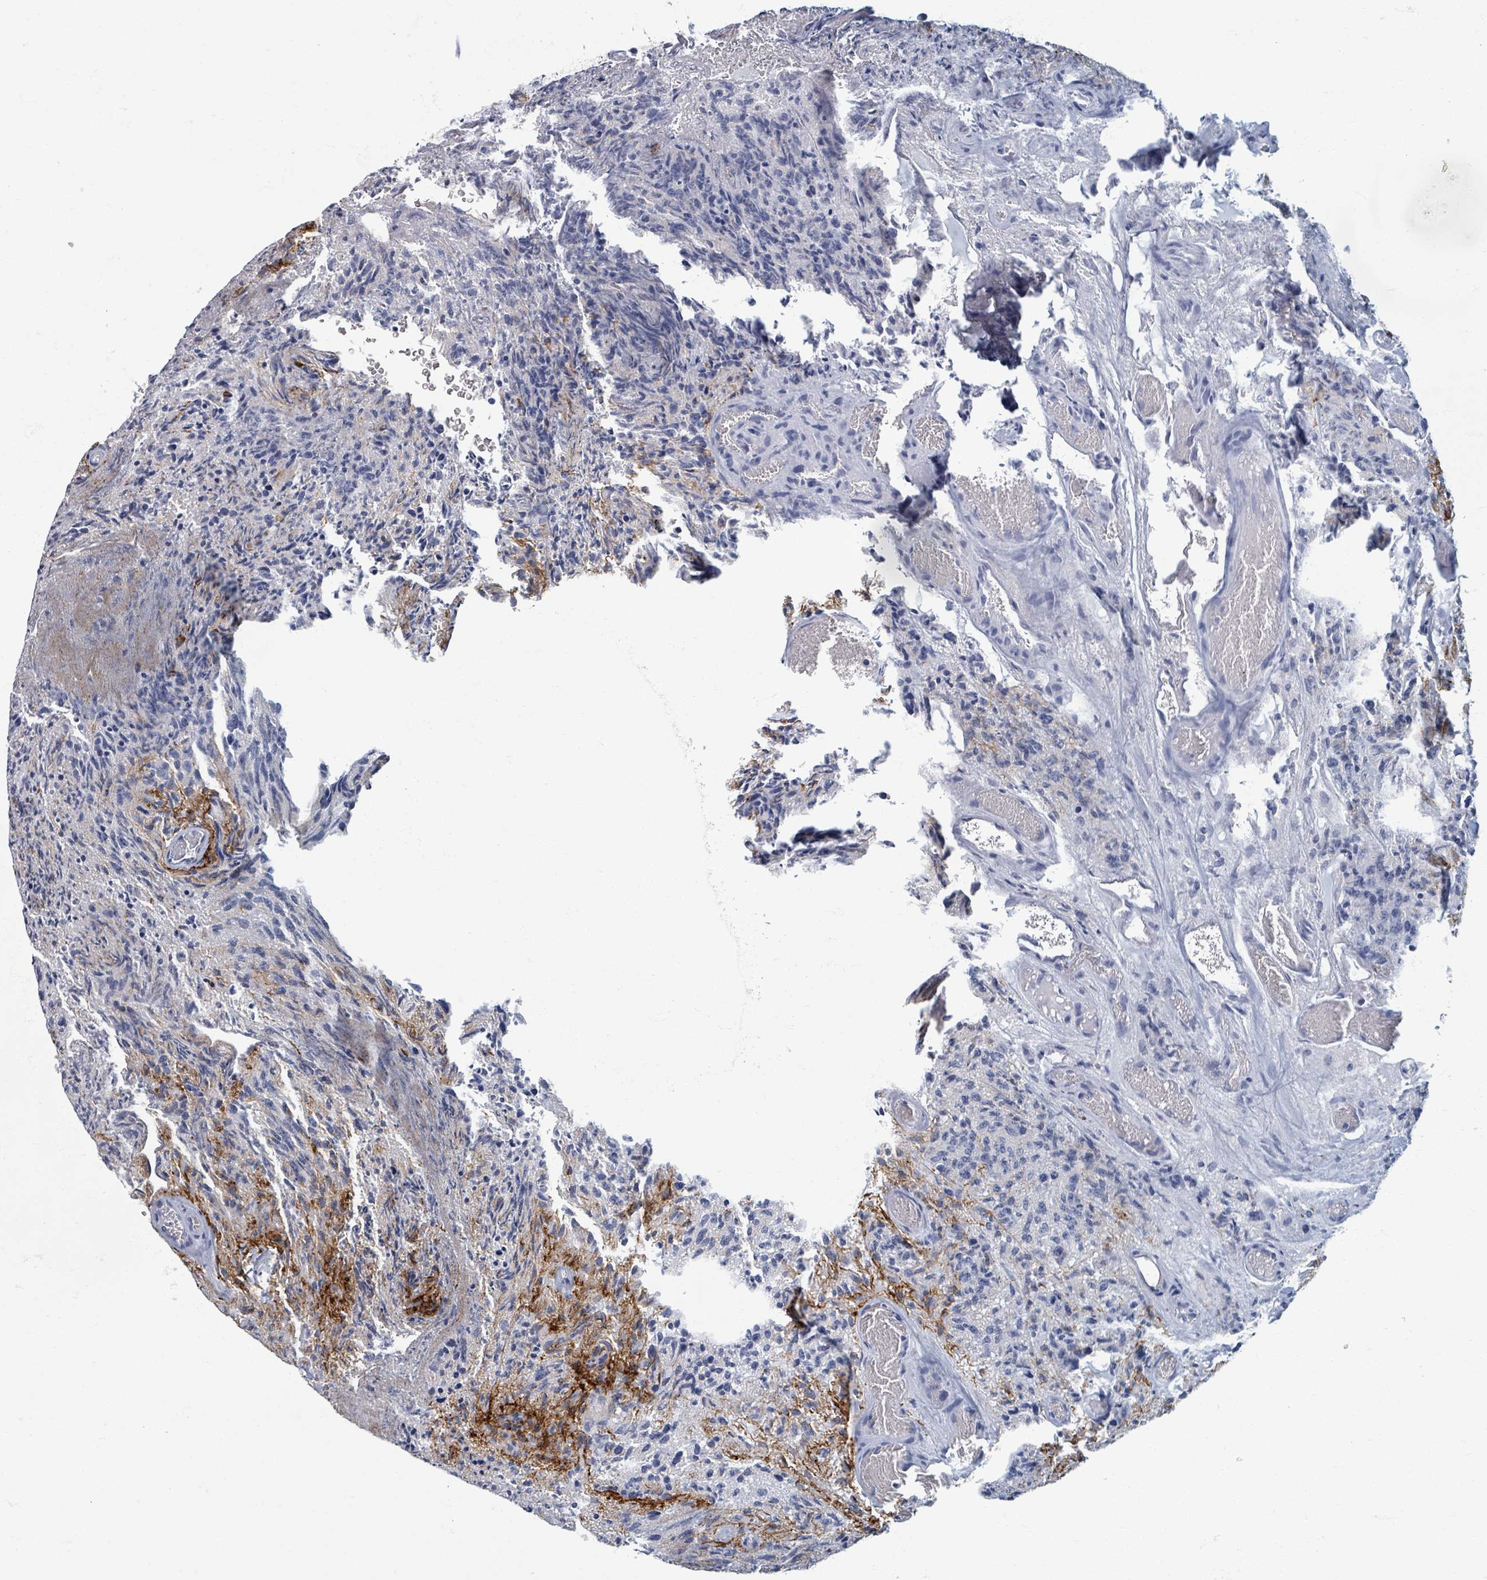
{"staining": {"intensity": "negative", "quantity": "none", "location": "none"}, "tissue": "glioma", "cell_type": "Tumor cells", "image_type": "cancer", "snomed": [{"axis": "morphology", "description": "Glioma, malignant, High grade"}, {"axis": "topography", "description": "Brain"}], "caption": "Immunohistochemical staining of glioma shows no significant staining in tumor cells.", "gene": "TAS2R1", "patient": {"sex": "male", "age": 36}}